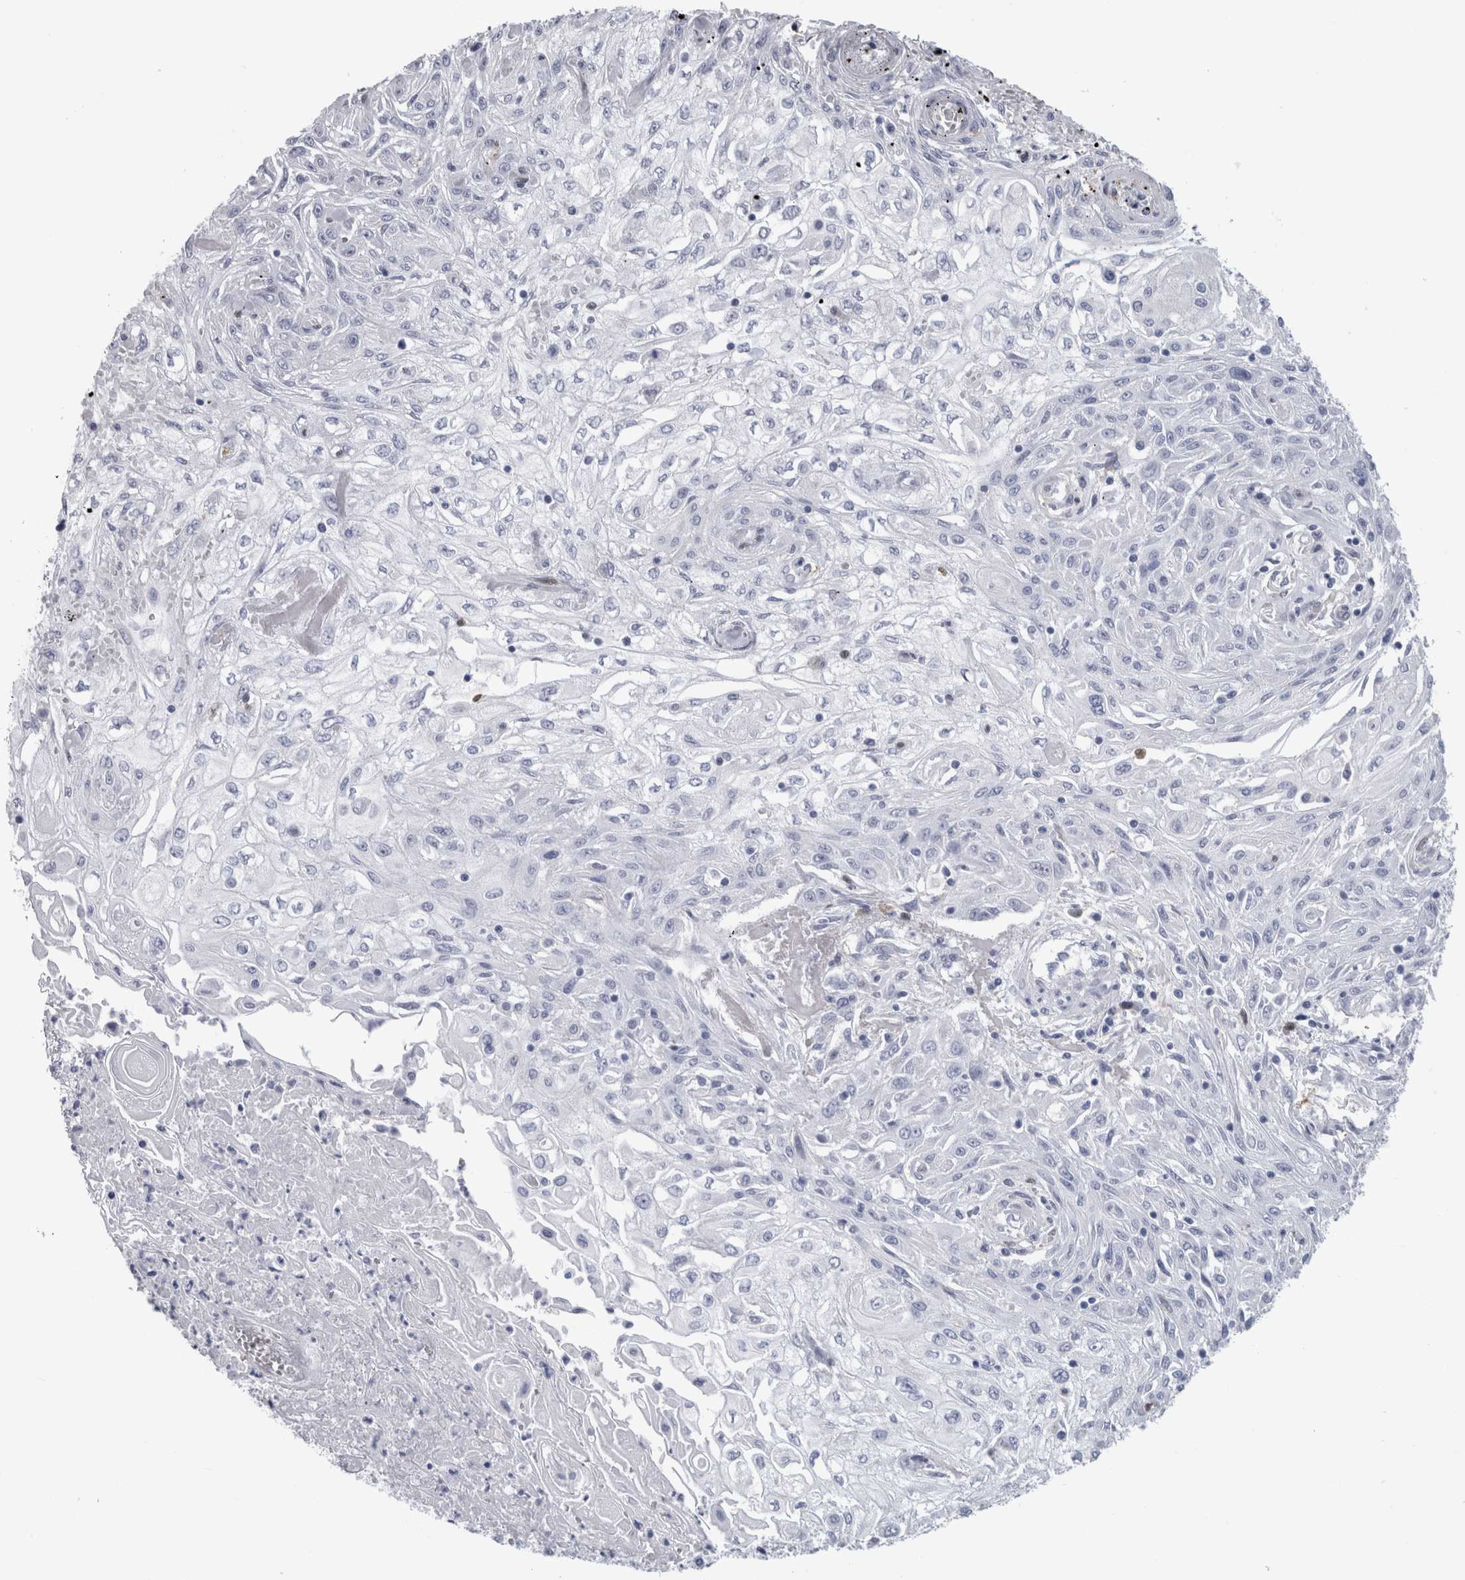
{"staining": {"intensity": "negative", "quantity": "none", "location": "none"}, "tissue": "skin cancer", "cell_type": "Tumor cells", "image_type": "cancer", "snomed": [{"axis": "morphology", "description": "Squamous cell carcinoma, NOS"}, {"axis": "morphology", "description": "Squamous cell carcinoma, metastatic, NOS"}, {"axis": "topography", "description": "Skin"}, {"axis": "topography", "description": "Lymph node"}], "caption": "High power microscopy histopathology image of an immunohistochemistry (IHC) photomicrograph of skin cancer (squamous cell carcinoma), revealing no significant positivity in tumor cells.", "gene": "CA8", "patient": {"sex": "male", "age": 75}}